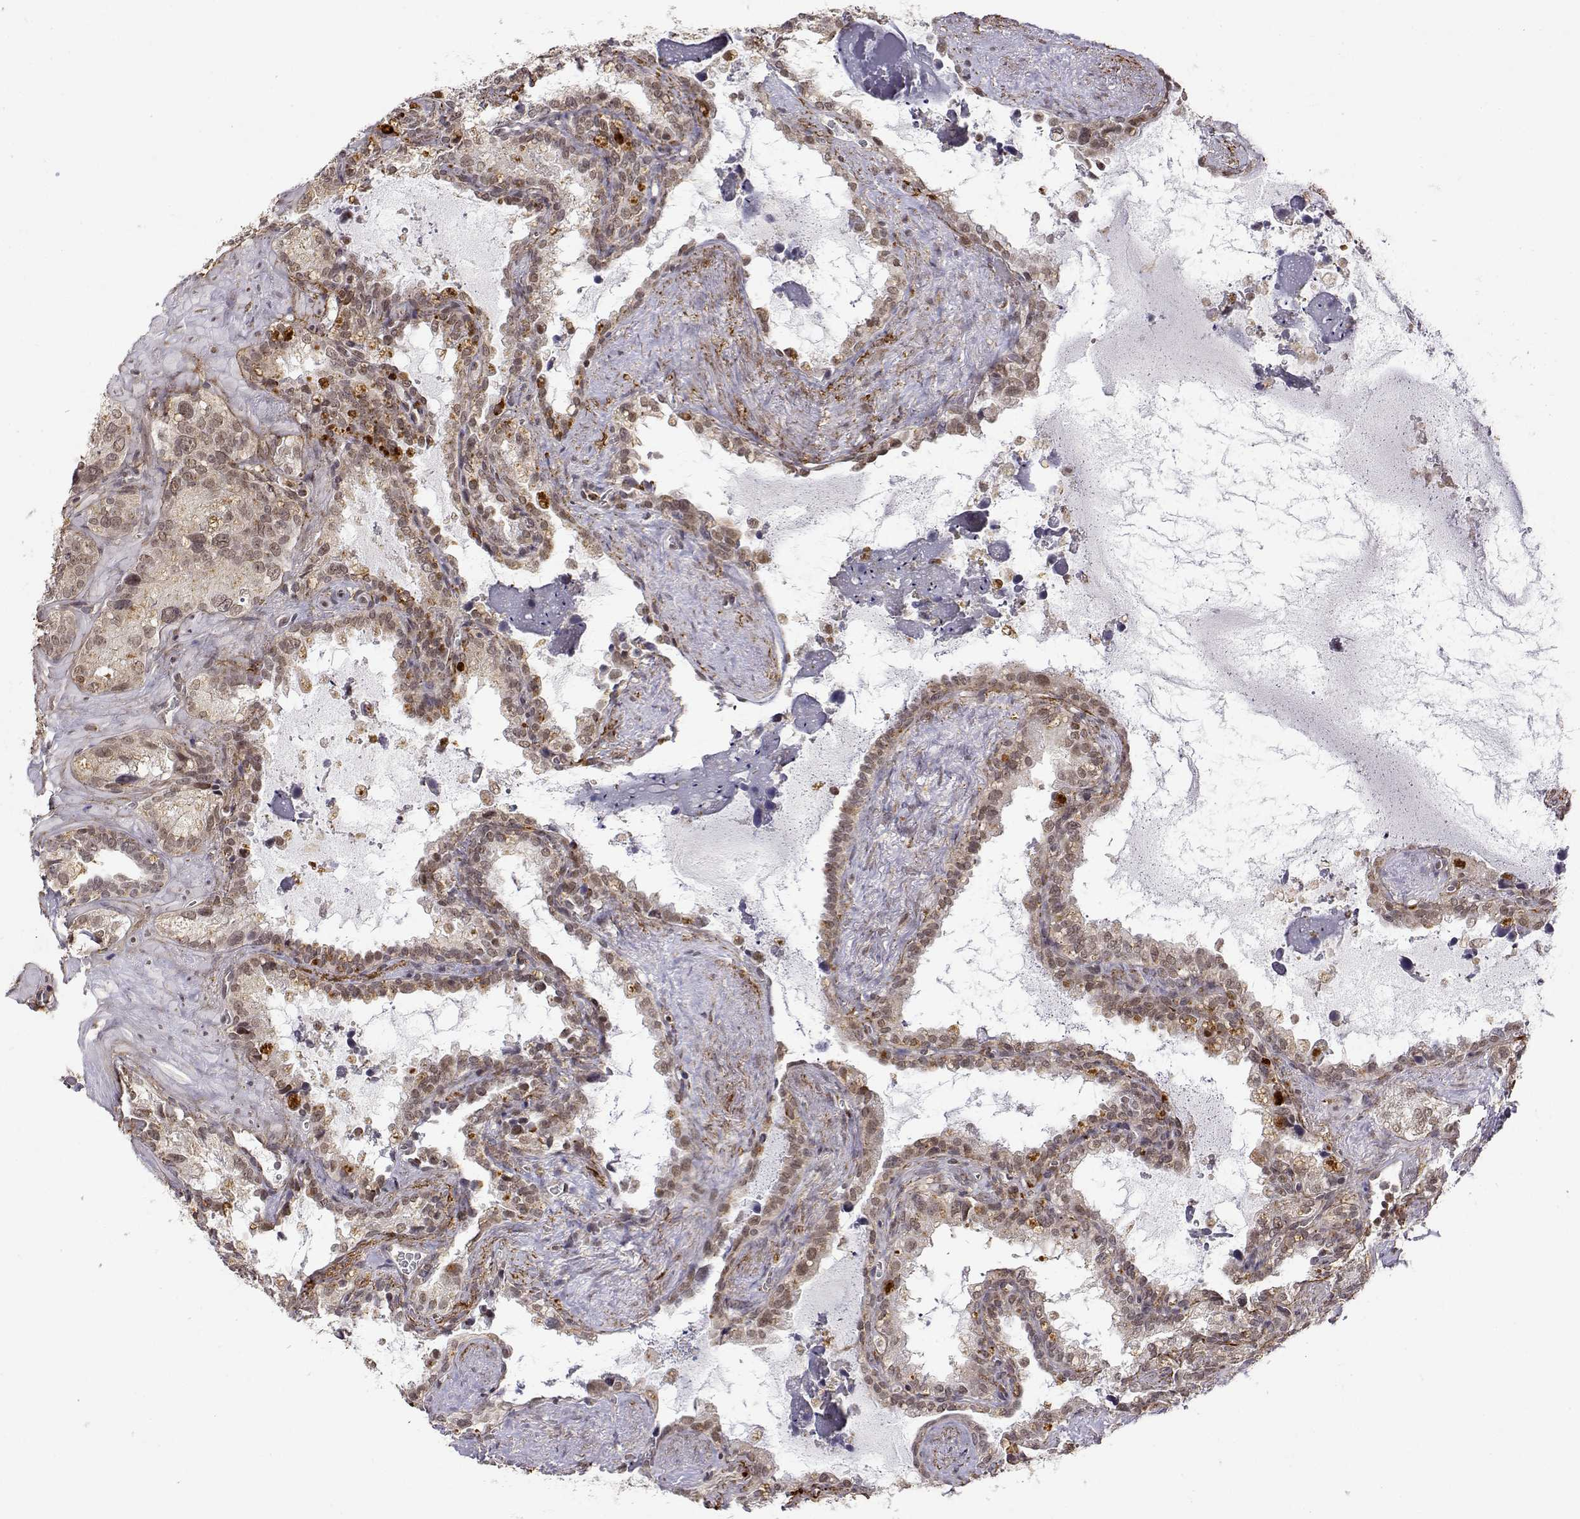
{"staining": {"intensity": "weak", "quantity": ">75%", "location": "cytoplasmic/membranous,nuclear"}, "tissue": "seminal vesicle", "cell_type": "Glandular cells", "image_type": "normal", "snomed": [{"axis": "morphology", "description": "Normal tissue, NOS"}, {"axis": "topography", "description": "Seminal veicle"}], "caption": "An IHC micrograph of benign tissue is shown. Protein staining in brown labels weak cytoplasmic/membranous,nuclear positivity in seminal vesicle within glandular cells. (Brightfield microscopy of DAB IHC at high magnification).", "gene": "RNF13", "patient": {"sex": "male", "age": 71}}